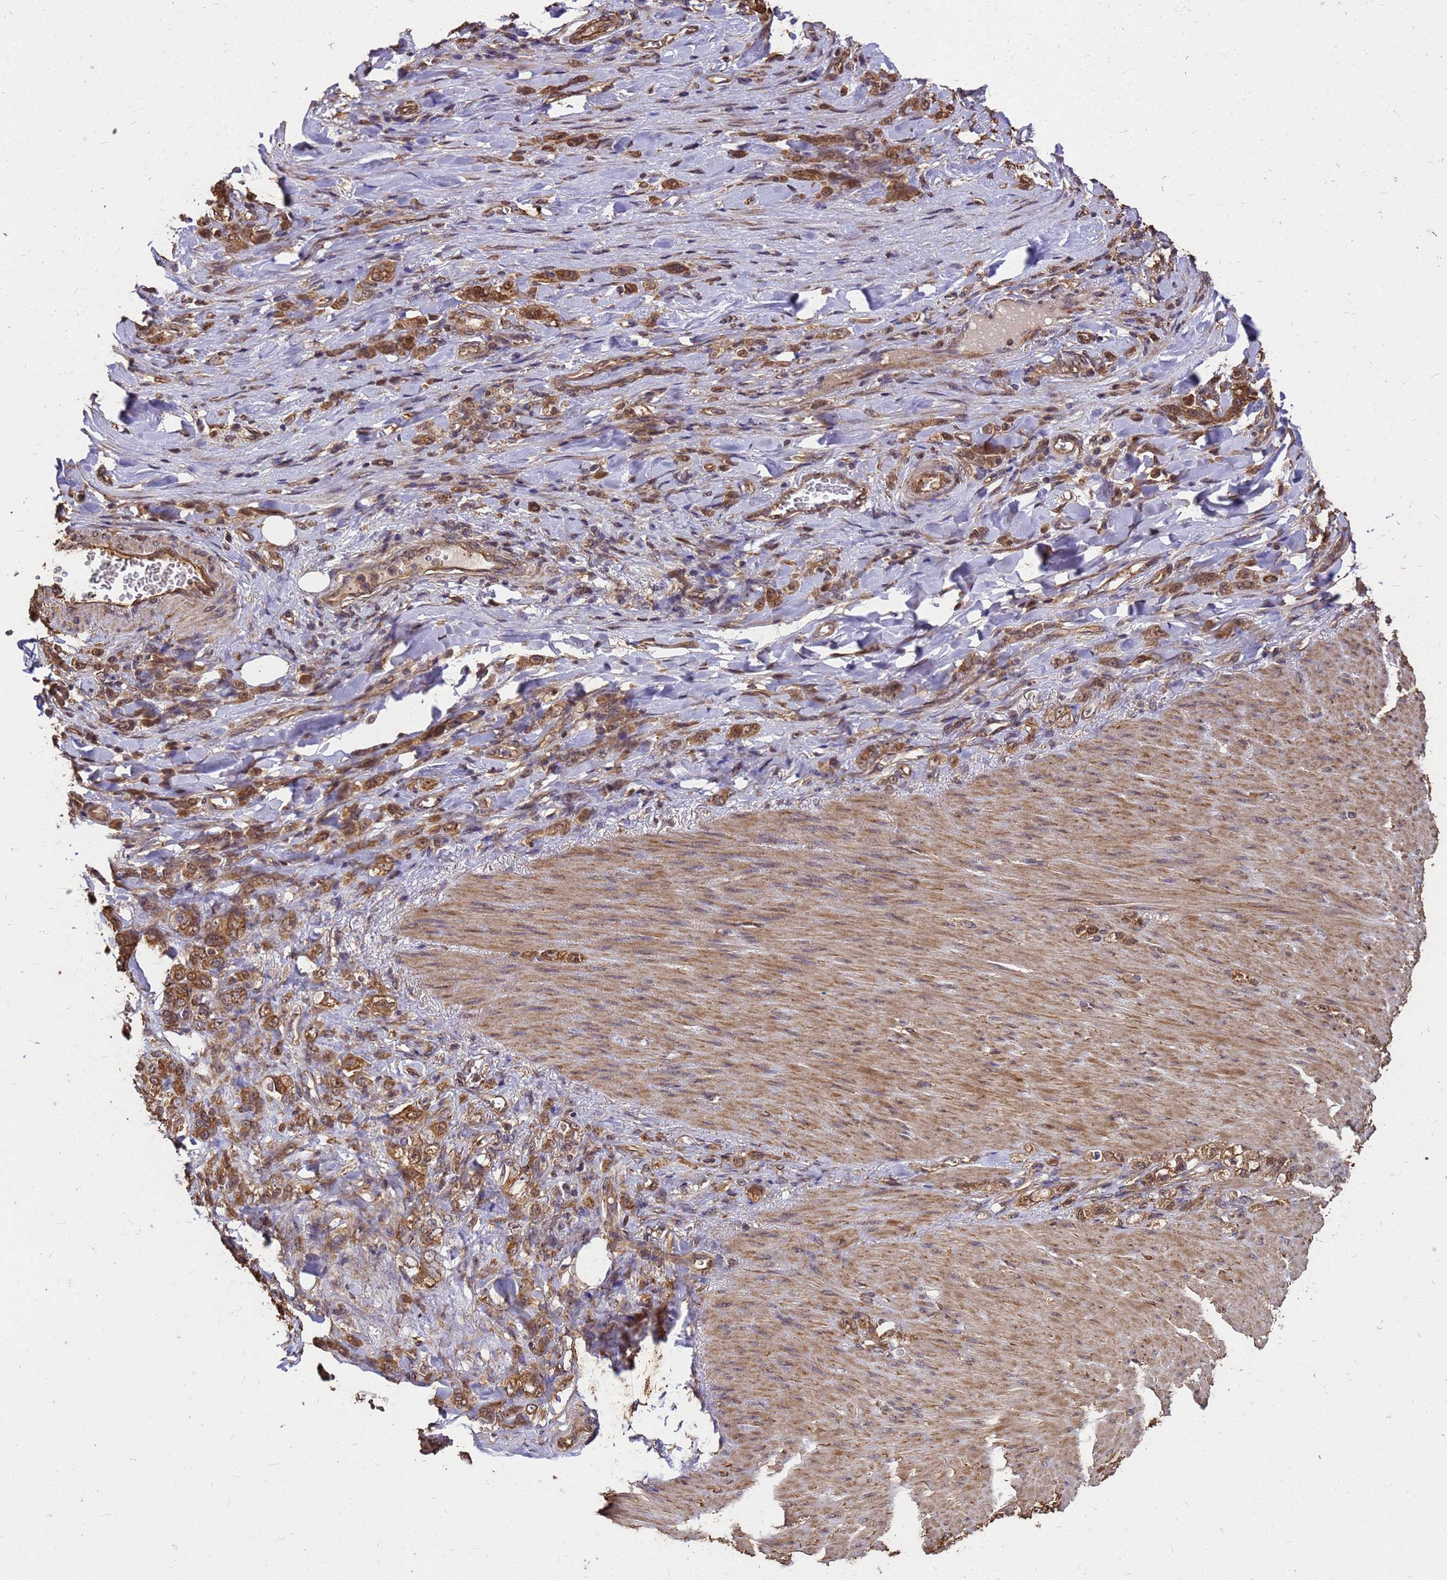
{"staining": {"intensity": "moderate", "quantity": ">75%", "location": "cytoplasmic/membranous"}, "tissue": "stomach cancer", "cell_type": "Tumor cells", "image_type": "cancer", "snomed": [{"axis": "morphology", "description": "Normal tissue, NOS"}, {"axis": "morphology", "description": "Adenocarcinoma, NOS"}, {"axis": "topography", "description": "Stomach"}], "caption": "Human adenocarcinoma (stomach) stained with a protein marker demonstrates moderate staining in tumor cells.", "gene": "ZNF618", "patient": {"sex": "male", "age": 82}}